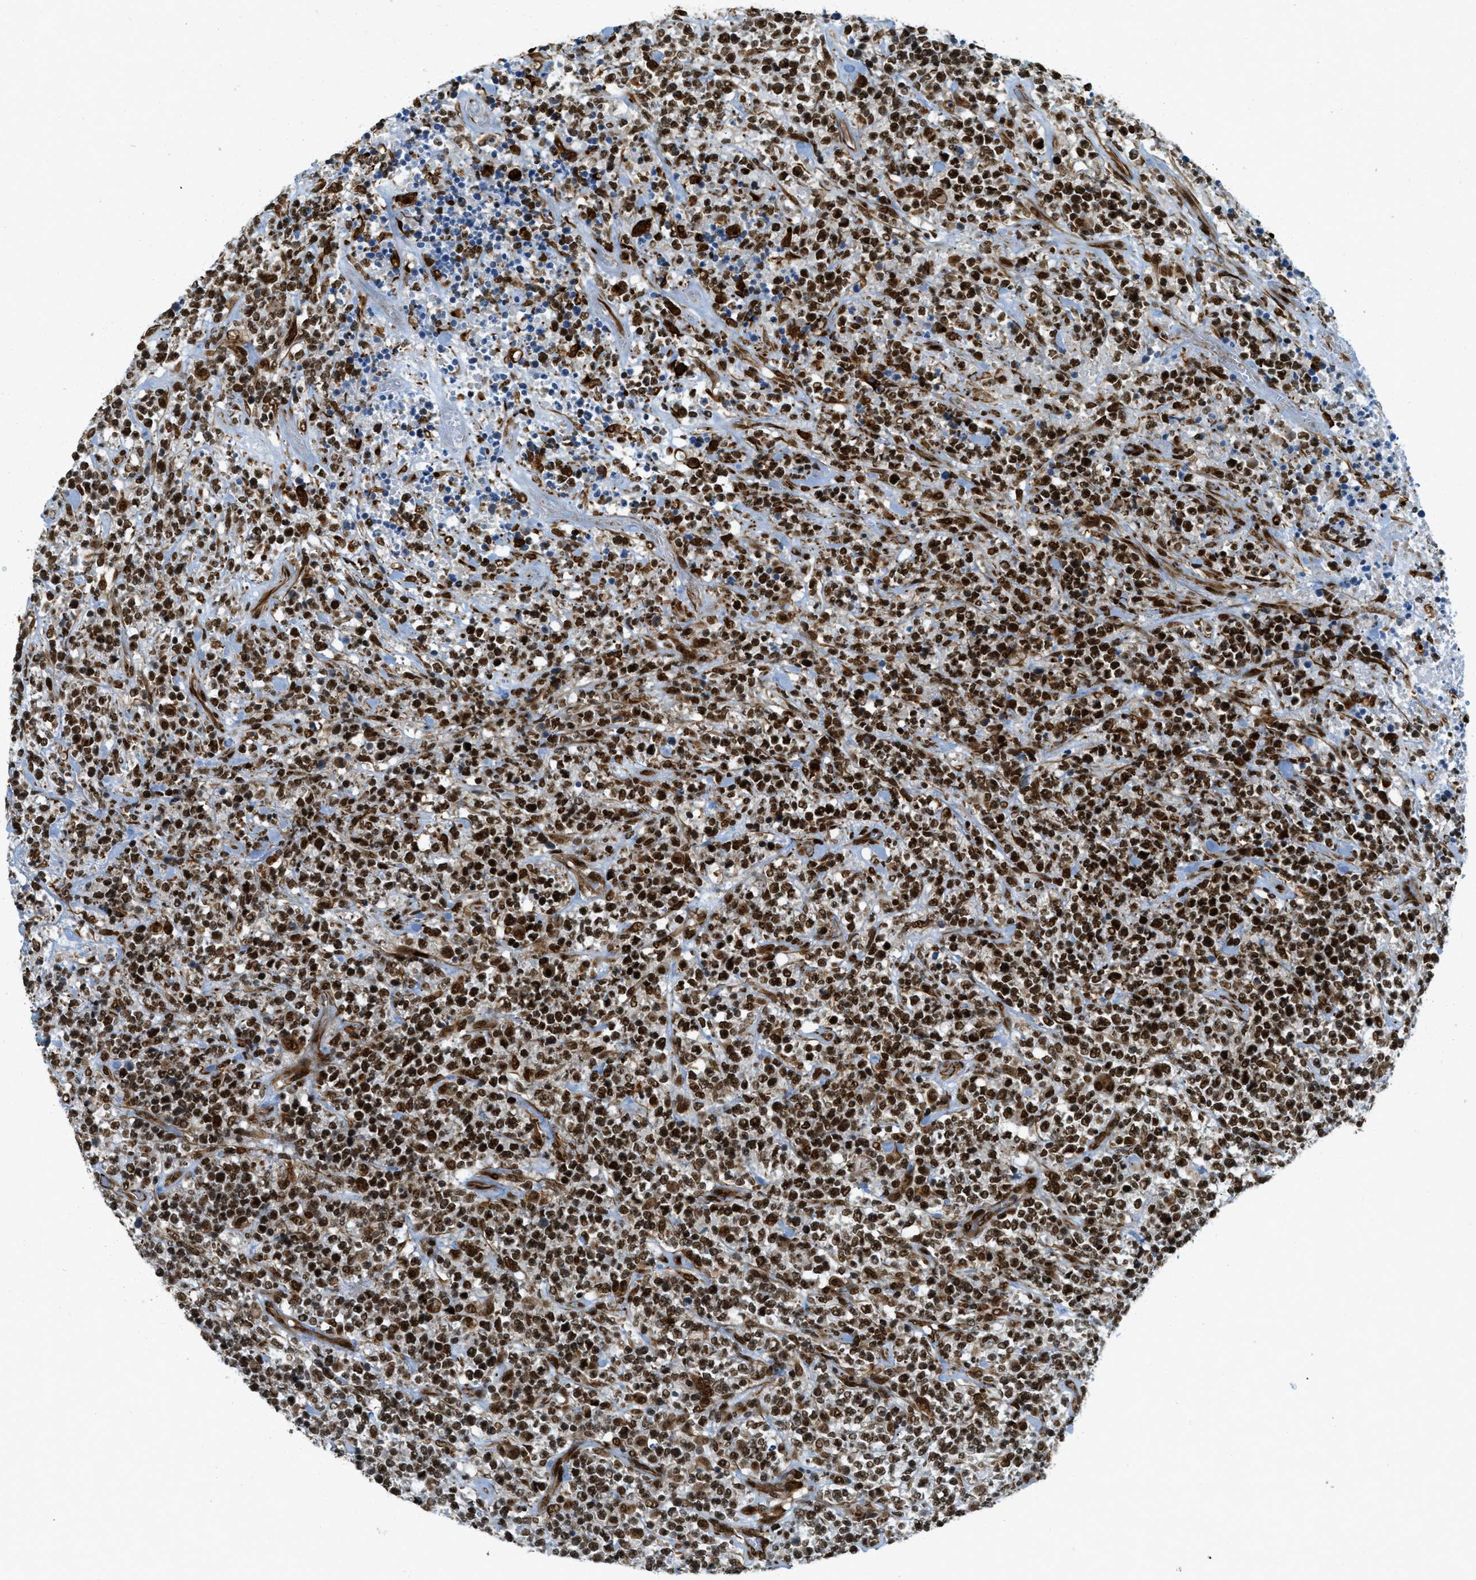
{"staining": {"intensity": "strong", "quantity": ">75%", "location": "cytoplasmic/membranous,nuclear"}, "tissue": "lymphoma", "cell_type": "Tumor cells", "image_type": "cancer", "snomed": [{"axis": "morphology", "description": "Malignant lymphoma, non-Hodgkin's type, High grade"}, {"axis": "topography", "description": "Soft tissue"}], "caption": "Brown immunohistochemical staining in human lymphoma shows strong cytoplasmic/membranous and nuclear expression in approximately >75% of tumor cells.", "gene": "ZFR", "patient": {"sex": "male", "age": 18}}